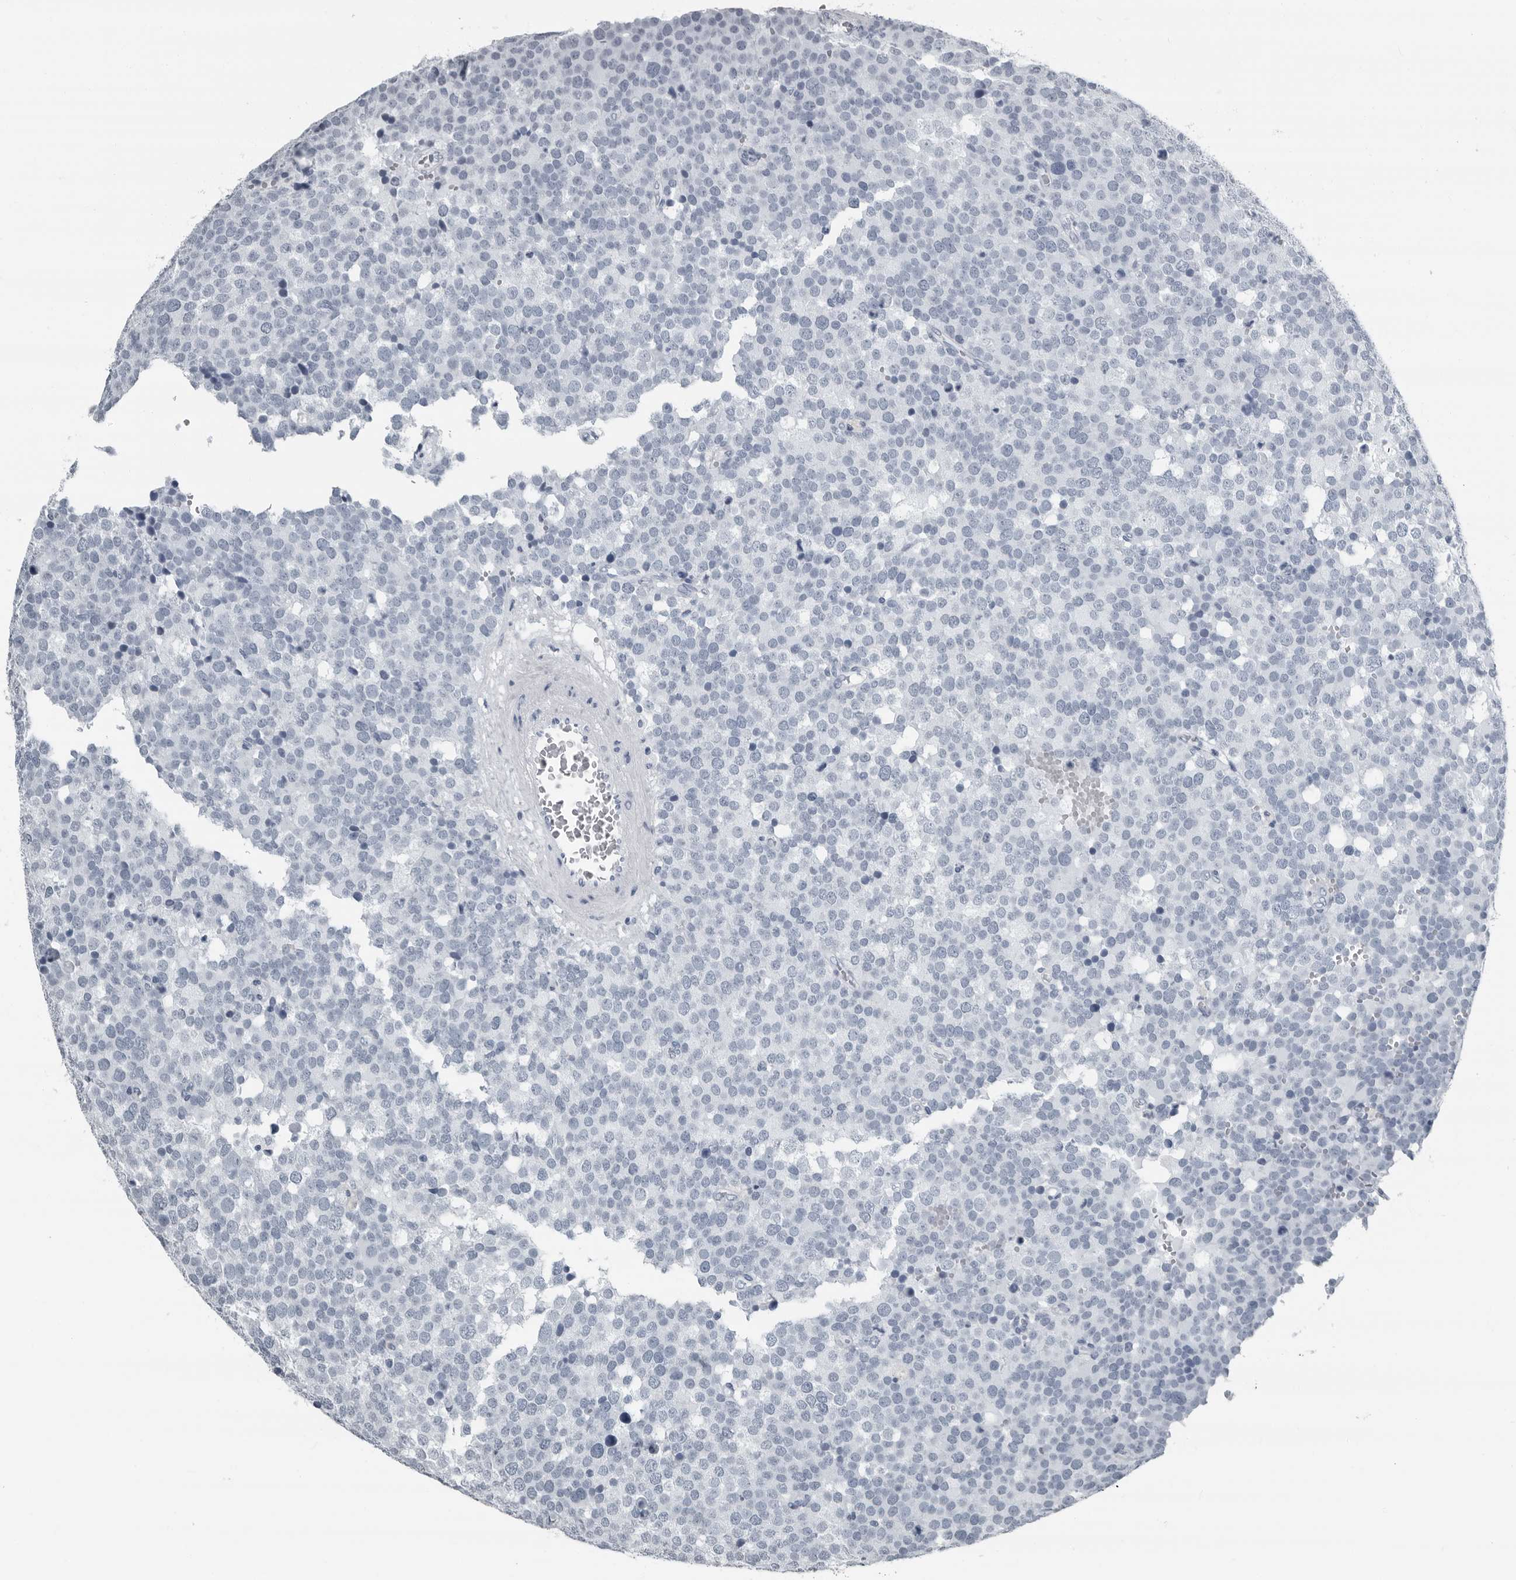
{"staining": {"intensity": "negative", "quantity": "none", "location": "none"}, "tissue": "testis cancer", "cell_type": "Tumor cells", "image_type": "cancer", "snomed": [{"axis": "morphology", "description": "Seminoma, NOS"}, {"axis": "topography", "description": "Testis"}], "caption": "Tumor cells show no significant staining in testis seminoma.", "gene": "PRSS1", "patient": {"sex": "male", "age": 71}}